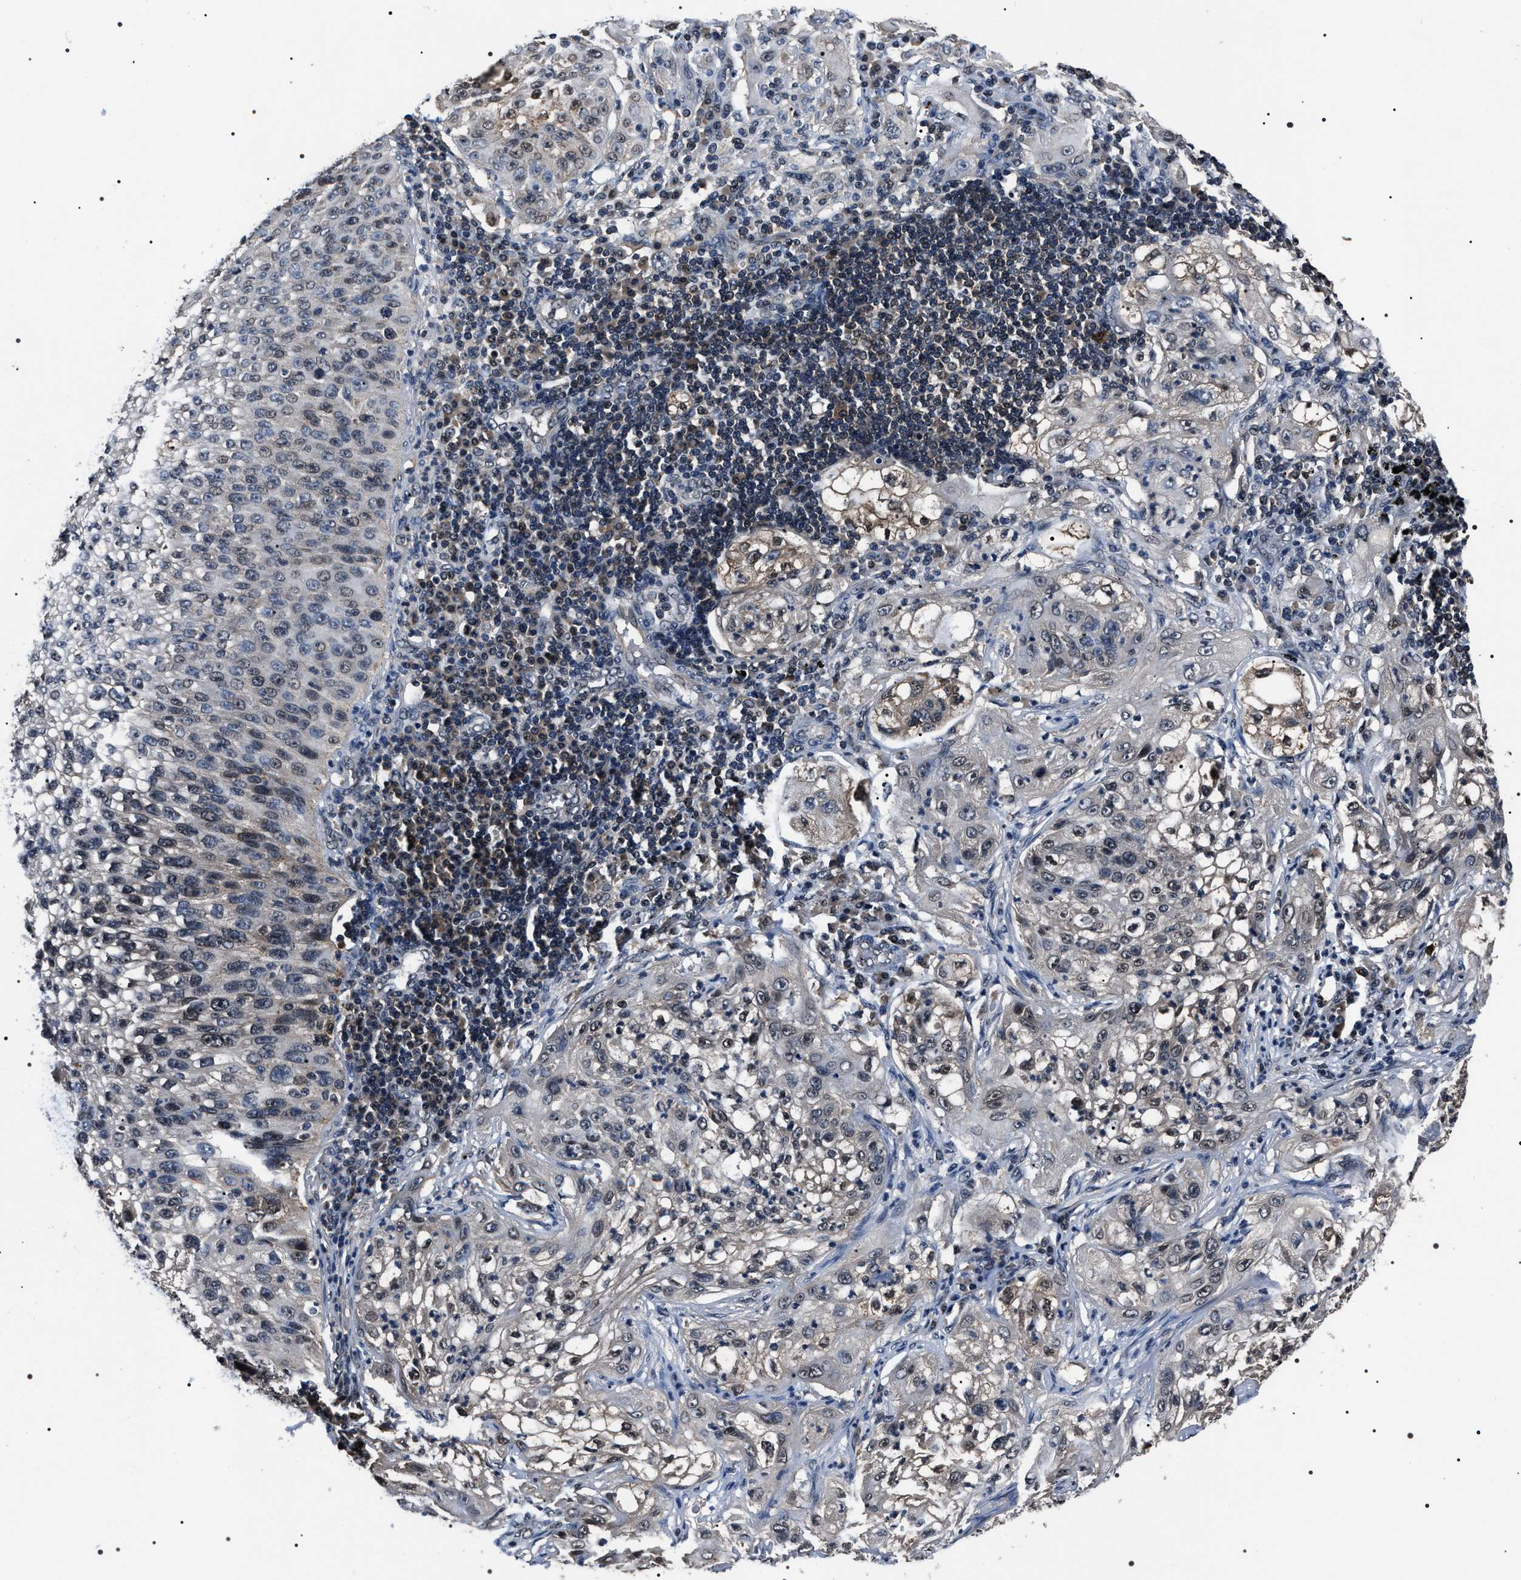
{"staining": {"intensity": "weak", "quantity": "<25%", "location": "nuclear"}, "tissue": "lung cancer", "cell_type": "Tumor cells", "image_type": "cancer", "snomed": [{"axis": "morphology", "description": "Inflammation, NOS"}, {"axis": "morphology", "description": "Squamous cell carcinoma, NOS"}, {"axis": "topography", "description": "Lymph node"}, {"axis": "topography", "description": "Soft tissue"}, {"axis": "topography", "description": "Lung"}], "caption": "Human lung cancer (squamous cell carcinoma) stained for a protein using immunohistochemistry exhibits no positivity in tumor cells.", "gene": "SIPA1", "patient": {"sex": "male", "age": 66}}